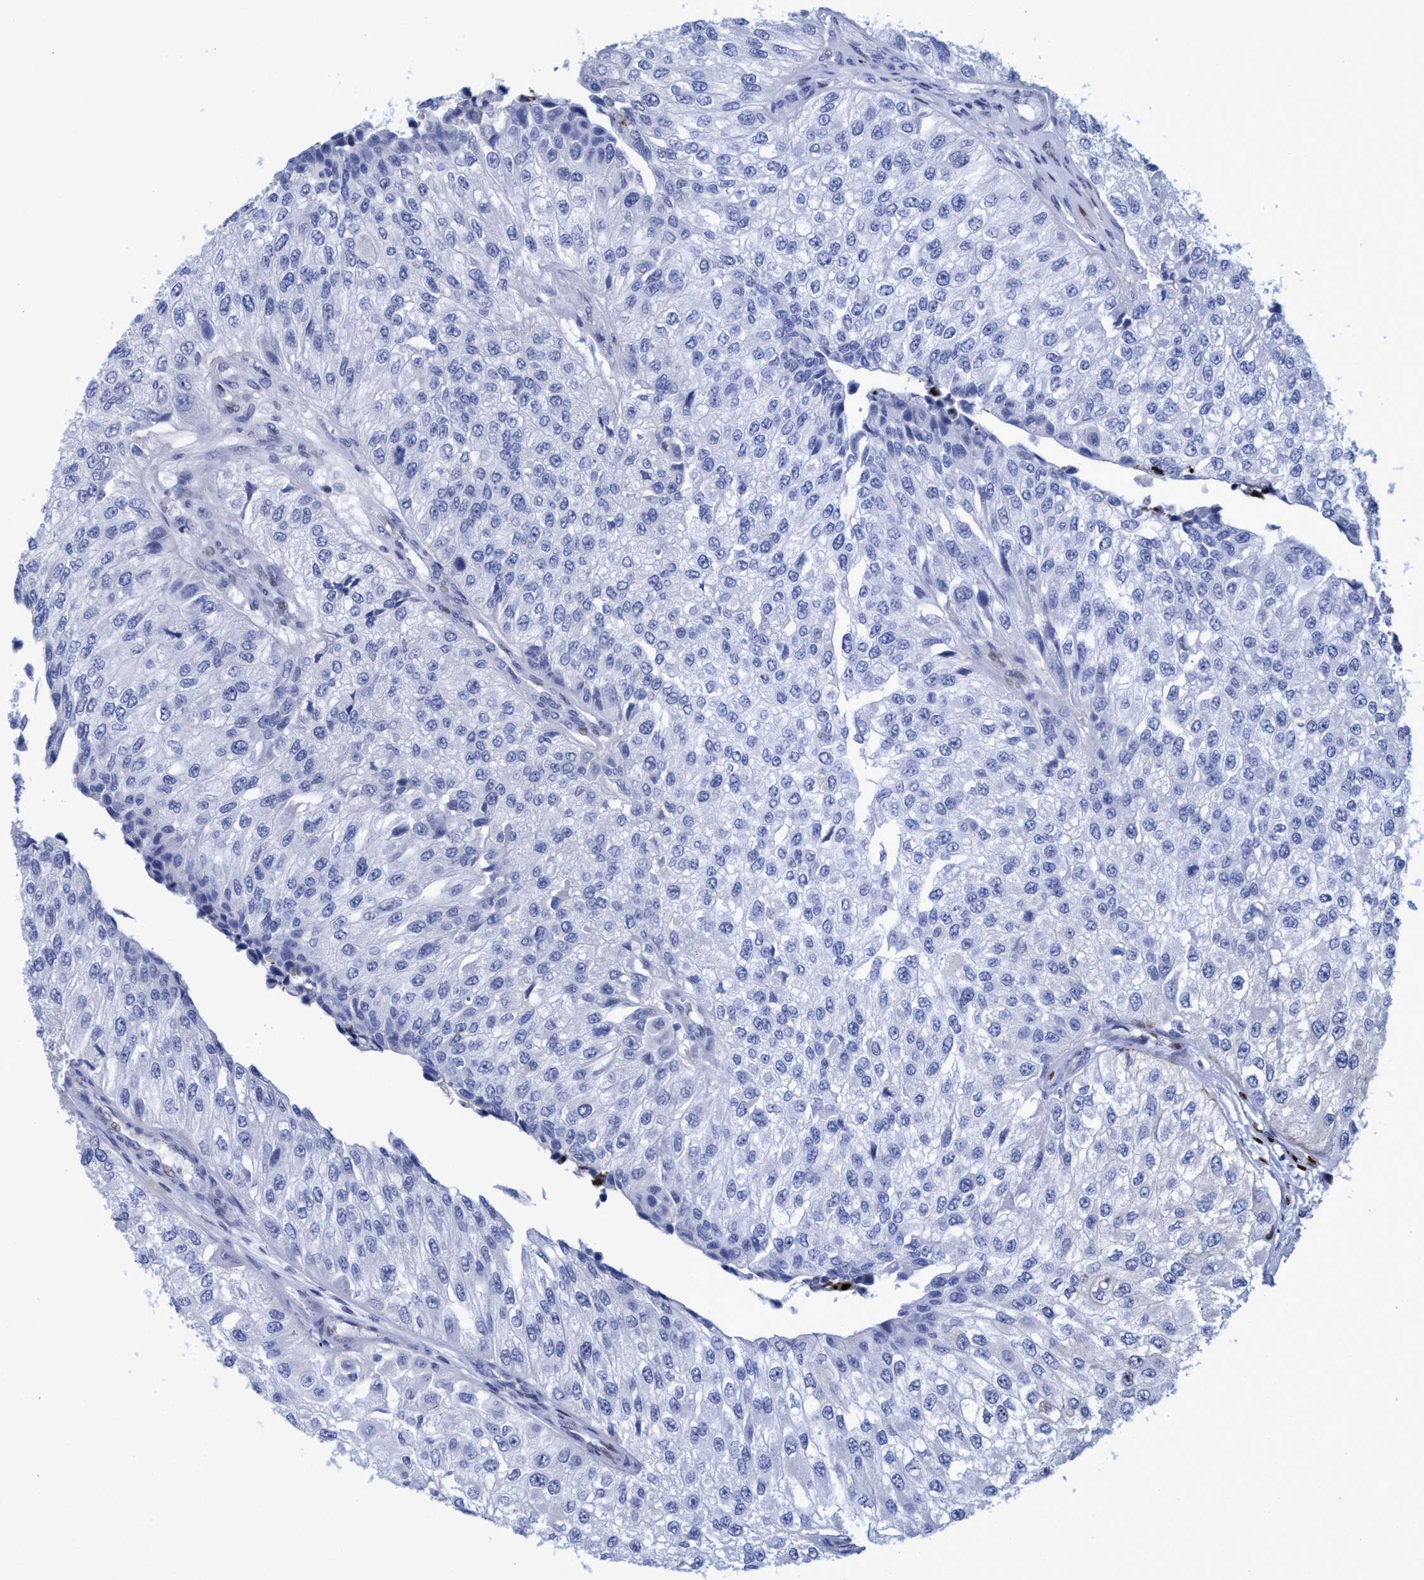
{"staining": {"intensity": "negative", "quantity": "none", "location": "none"}, "tissue": "urothelial cancer", "cell_type": "Tumor cells", "image_type": "cancer", "snomed": [{"axis": "morphology", "description": "Urothelial carcinoma, High grade"}, {"axis": "topography", "description": "Kidney"}, {"axis": "topography", "description": "Urinary bladder"}], "caption": "Immunohistochemistry (IHC) image of human urothelial cancer stained for a protein (brown), which shows no positivity in tumor cells. (DAB (3,3'-diaminobenzidine) immunohistochemistry, high magnification).", "gene": "R3HCC1", "patient": {"sex": "male", "age": 77}}